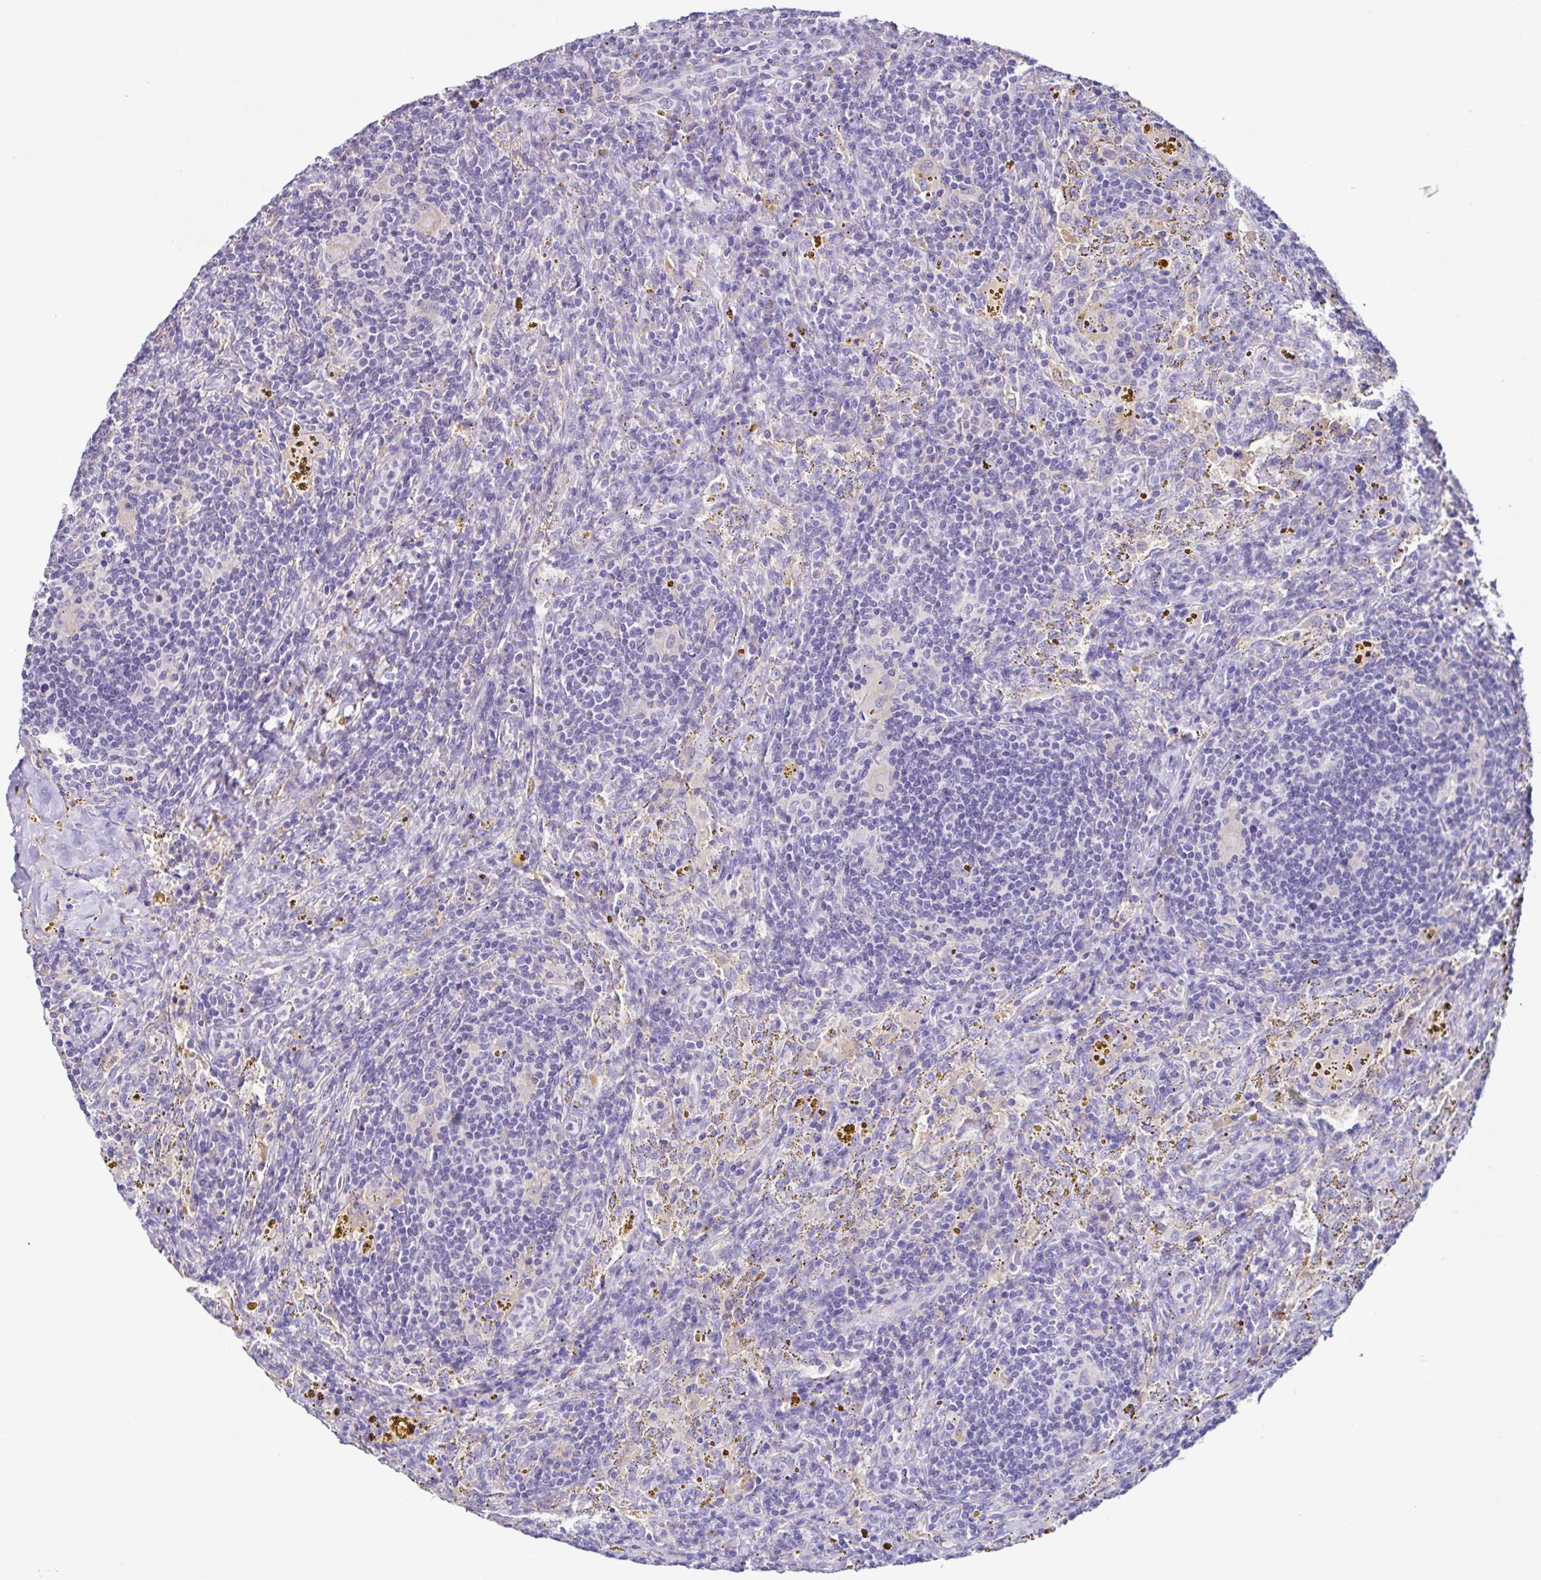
{"staining": {"intensity": "negative", "quantity": "none", "location": "none"}, "tissue": "lymphoma", "cell_type": "Tumor cells", "image_type": "cancer", "snomed": [{"axis": "morphology", "description": "Malignant lymphoma, non-Hodgkin's type, Low grade"}, {"axis": "topography", "description": "Spleen"}], "caption": "An IHC micrograph of lymphoma is shown. There is no staining in tumor cells of lymphoma.", "gene": "ANXA10", "patient": {"sex": "female", "age": 70}}